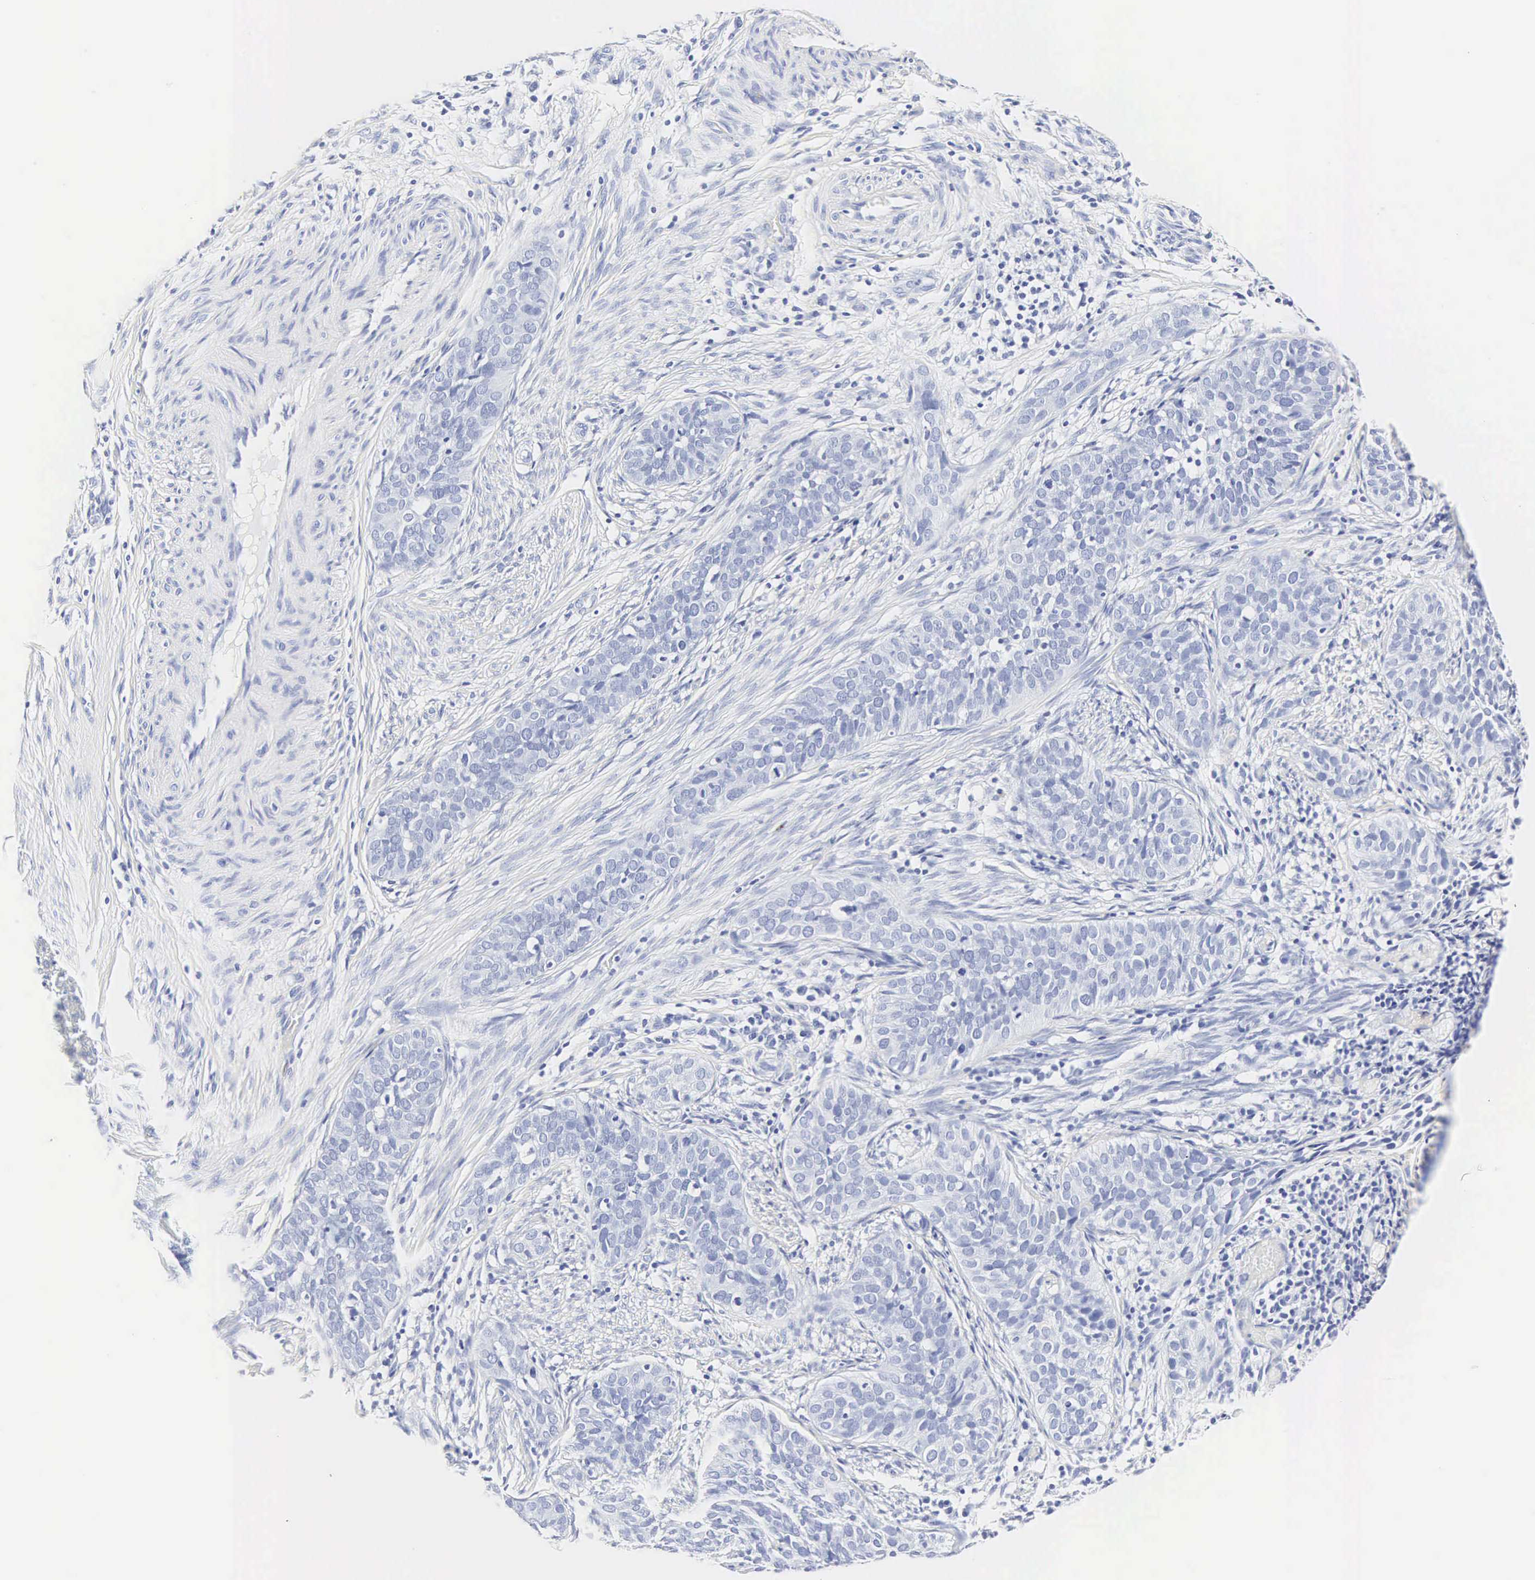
{"staining": {"intensity": "negative", "quantity": "none", "location": "none"}, "tissue": "cervical cancer", "cell_type": "Tumor cells", "image_type": "cancer", "snomed": [{"axis": "morphology", "description": "Squamous cell carcinoma, NOS"}, {"axis": "topography", "description": "Cervix"}], "caption": "The immunohistochemistry image has no significant expression in tumor cells of cervical cancer (squamous cell carcinoma) tissue. Nuclei are stained in blue.", "gene": "INS", "patient": {"sex": "female", "age": 31}}